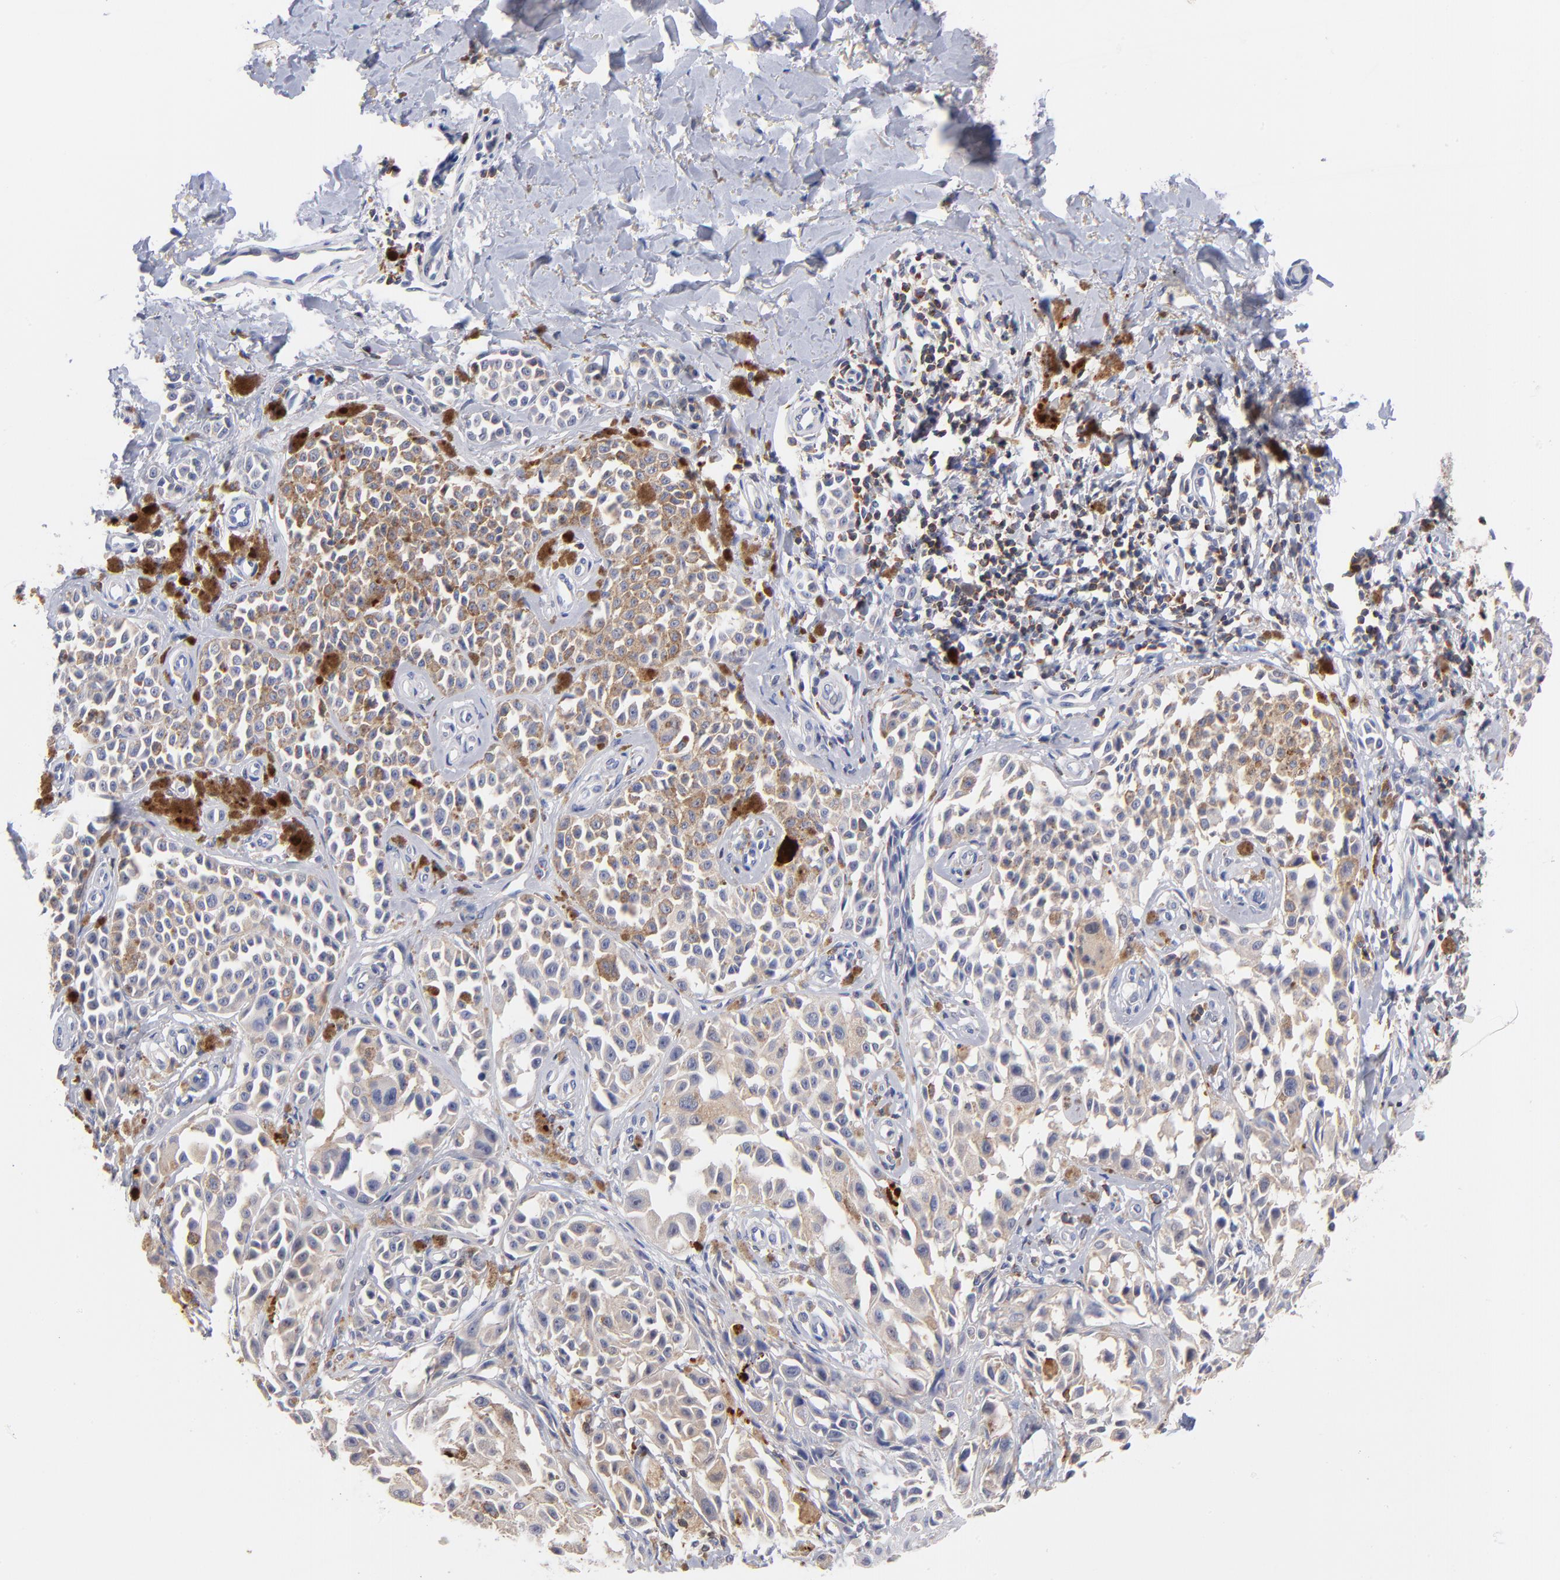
{"staining": {"intensity": "moderate", "quantity": "25%-75%", "location": "cytoplasmic/membranous"}, "tissue": "melanoma", "cell_type": "Tumor cells", "image_type": "cancer", "snomed": [{"axis": "morphology", "description": "Malignant melanoma, NOS"}, {"axis": "topography", "description": "Skin"}], "caption": "This histopathology image demonstrates melanoma stained with immunohistochemistry to label a protein in brown. The cytoplasmic/membranous of tumor cells show moderate positivity for the protein. Nuclei are counter-stained blue.", "gene": "KREMEN2", "patient": {"sex": "female", "age": 38}}